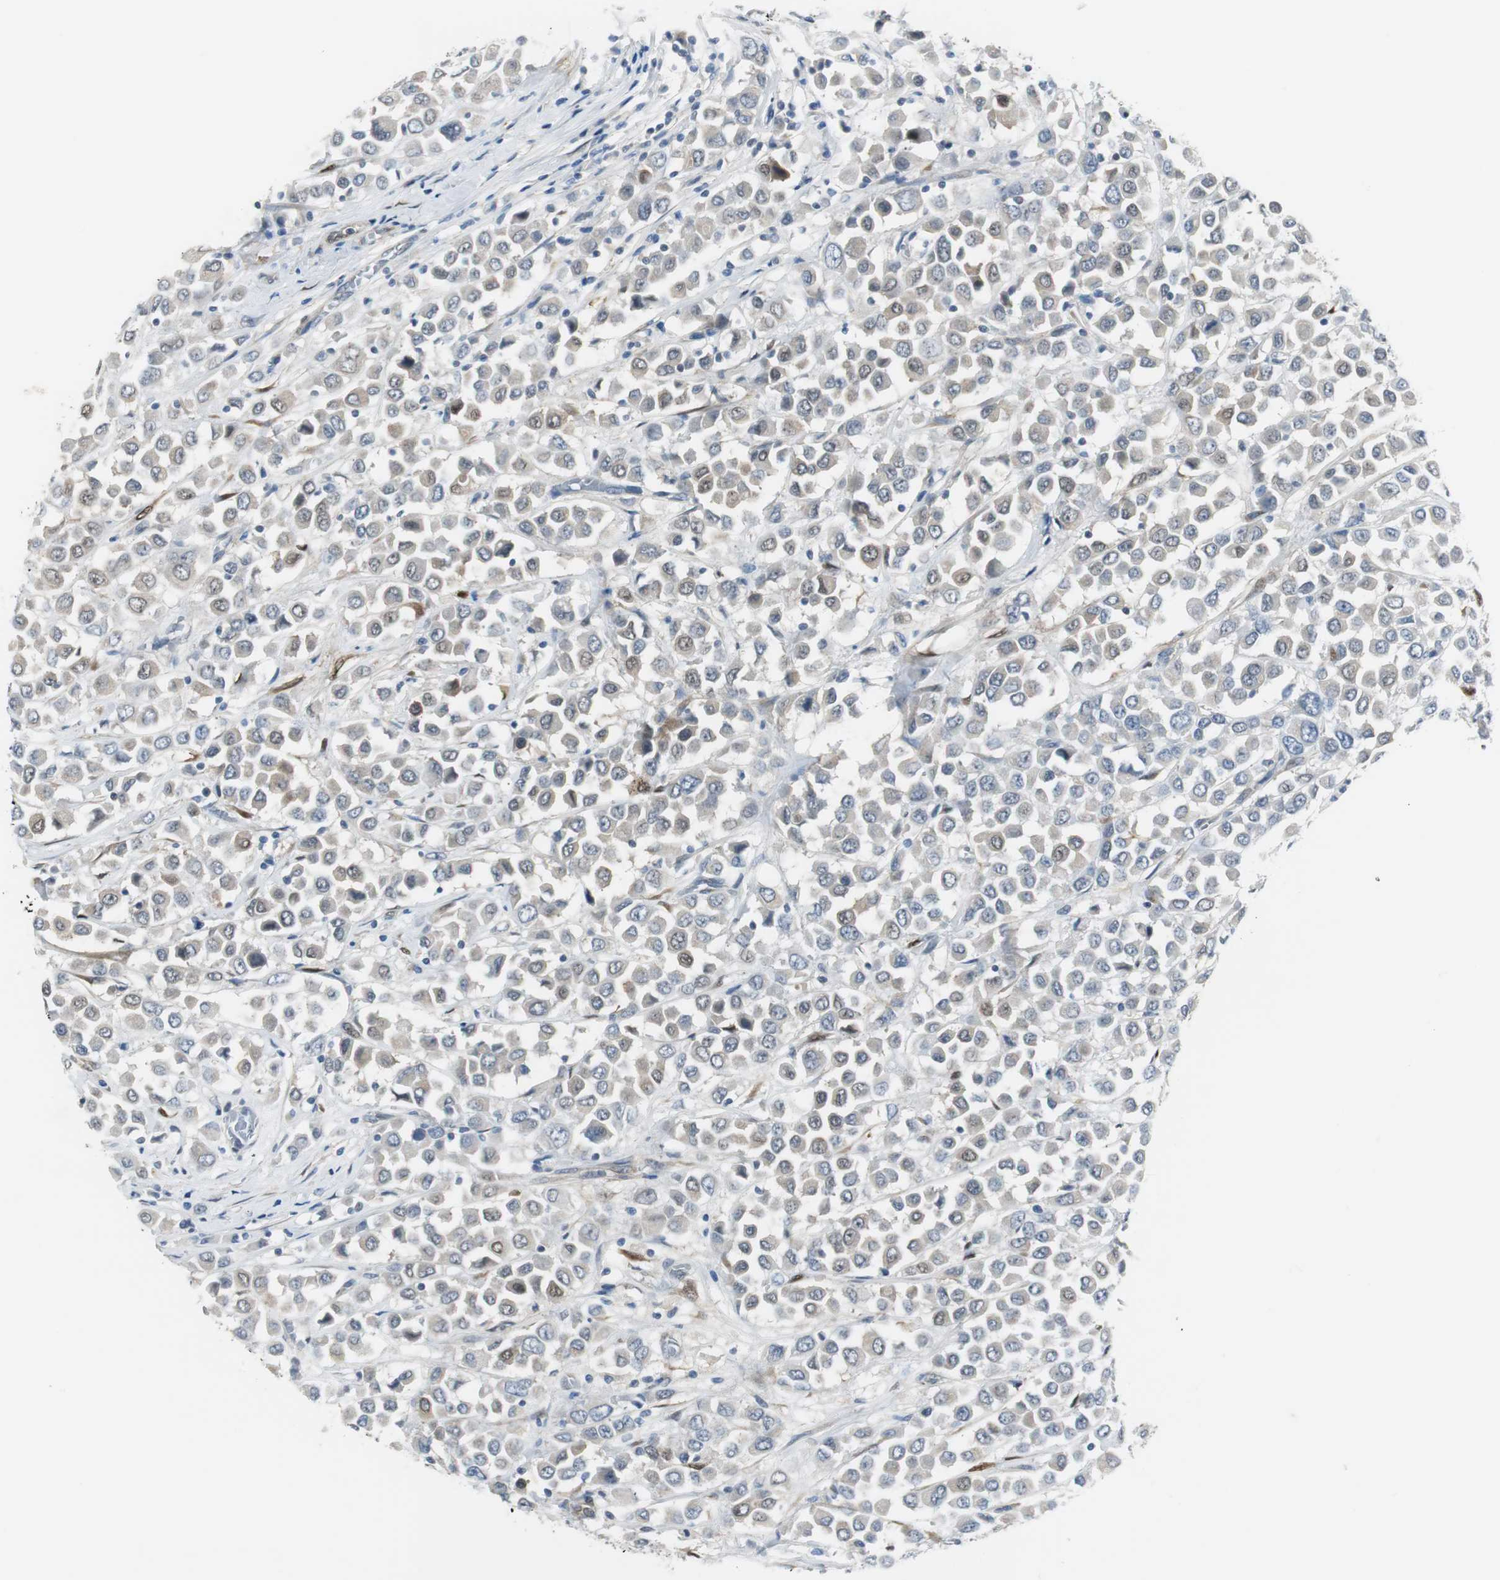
{"staining": {"intensity": "weak", "quantity": "25%-75%", "location": "cytoplasmic/membranous"}, "tissue": "breast cancer", "cell_type": "Tumor cells", "image_type": "cancer", "snomed": [{"axis": "morphology", "description": "Duct carcinoma"}, {"axis": "topography", "description": "Breast"}], "caption": "Weak cytoplasmic/membranous protein positivity is present in approximately 25%-75% of tumor cells in breast invasive ductal carcinoma.", "gene": "FHL2", "patient": {"sex": "female", "age": 61}}